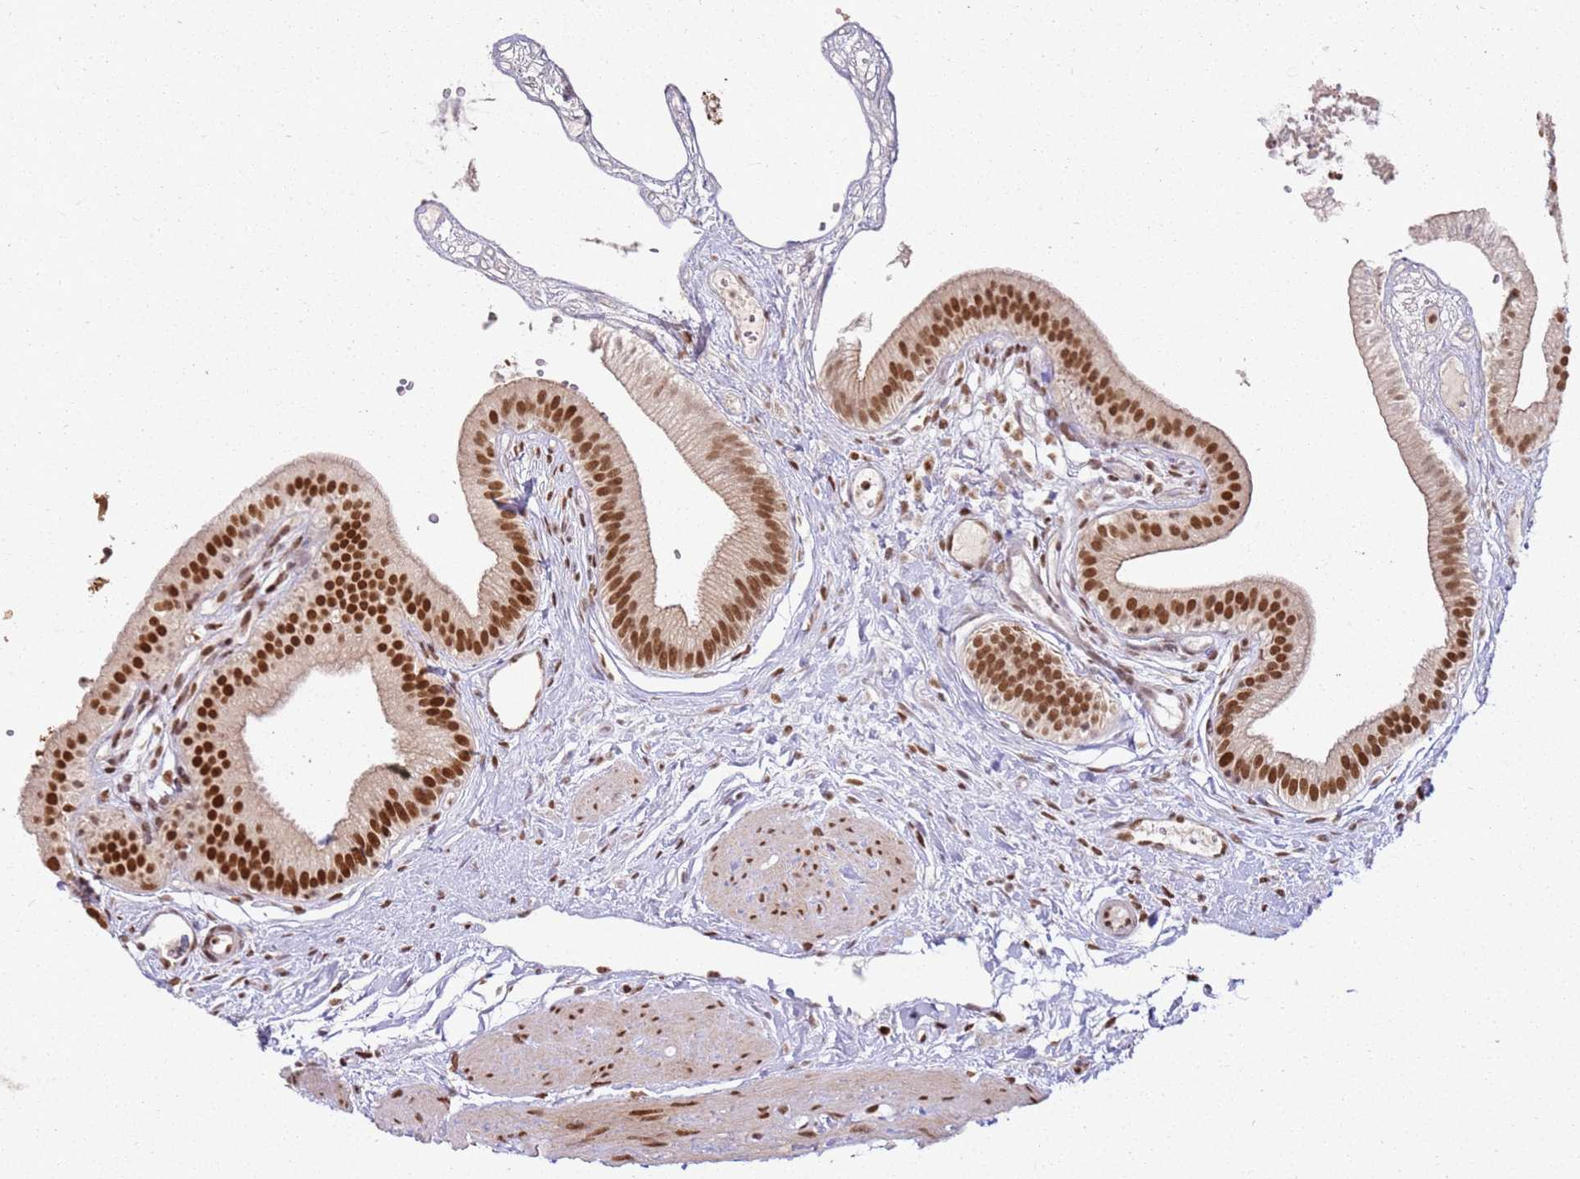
{"staining": {"intensity": "strong", "quantity": ">75%", "location": "nuclear"}, "tissue": "gallbladder", "cell_type": "Glandular cells", "image_type": "normal", "snomed": [{"axis": "morphology", "description": "Normal tissue, NOS"}, {"axis": "topography", "description": "Gallbladder"}], "caption": "IHC (DAB) staining of benign gallbladder demonstrates strong nuclear protein expression in approximately >75% of glandular cells. The protein of interest is stained brown, and the nuclei are stained in blue (DAB (3,3'-diaminobenzidine) IHC with brightfield microscopy, high magnification).", "gene": "TENT4A", "patient": {"sex": "female", "age": 54}}